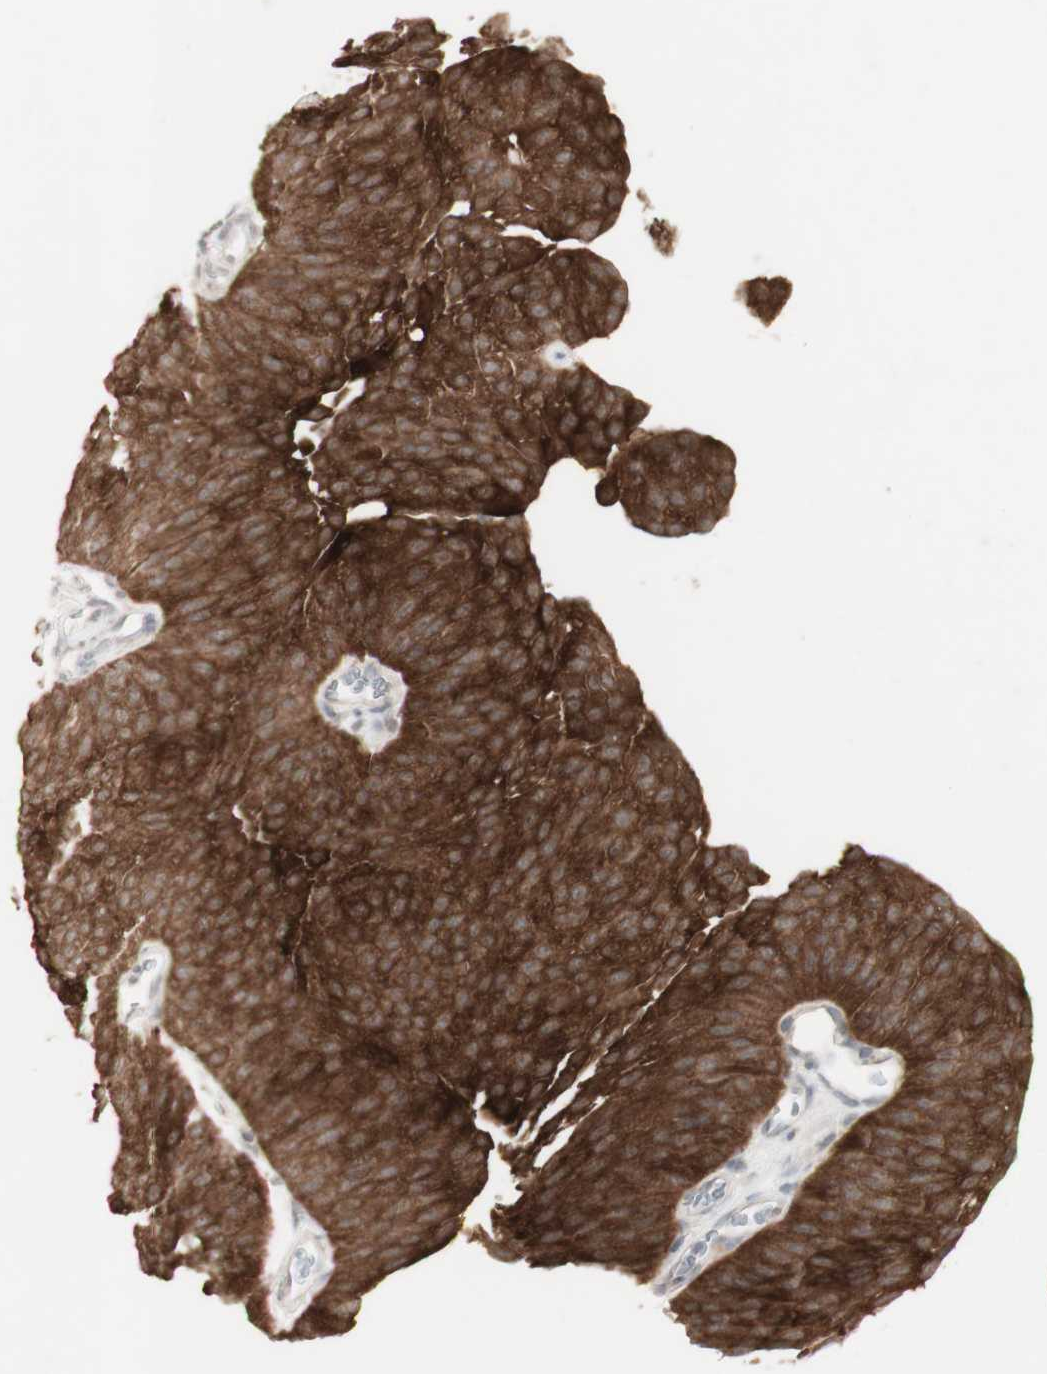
{"staining": {"intensity": "strong", "quantity": ">75%", "location": "cytoplasmic/membranous"}, "tissue": "urothelial cancer", "cell_type": "Tumor cells", "image_type": "cancer", "snomed": [{"axis": "morphology", "description": "Urothelial carcinoma, Low grade"}, {"axis": "topography", "description": "Urinary bladder"}], "caption": "Low-grade urothelial carcinoma stained with a brown dye shows strong cytoplasmic/membranous positive positivity in about >75% of tumor cells.", "gene": "C1orf116", "patient": {"sex": "female", "age": 60}}